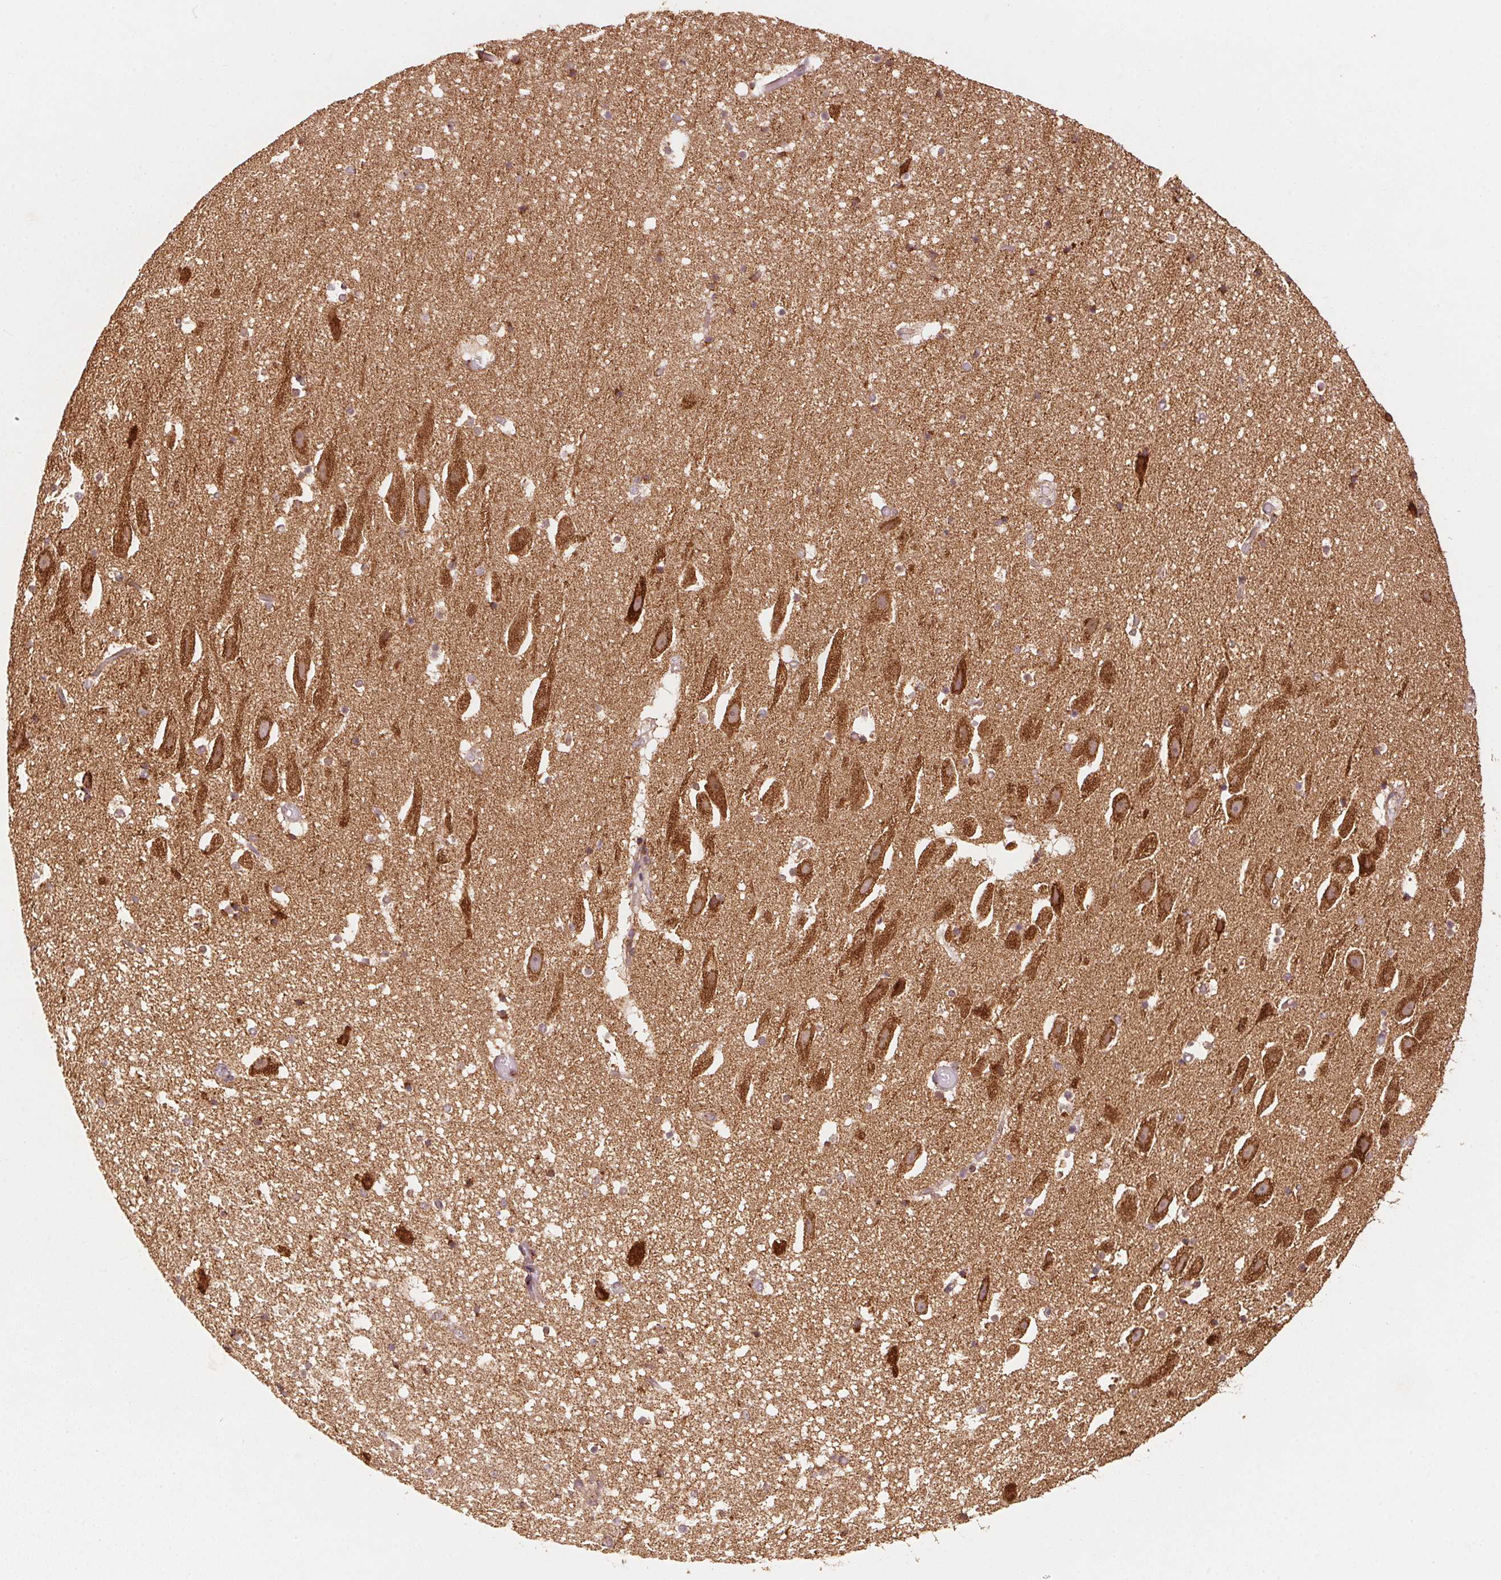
{"staining": {"intensity": "strong", "quantity": "25%-75%", "location": "cytoplasmic/membranous"}, "tissue": "hippocampus", "cell_type": "Glial cells", "image_type": "normal", "snomed": [{"axis": "morphology", "description": "Normal tissue, NOS"}, {"axis": "topography", "description": "Hippocampus"}], "caption": "High-magnification brightfield microscopy of unremarkable hippocampus stained with DAB (brown) and counterstained with hematoxylin (blue). glial cells exhibit strong cytoplasmic/membranous positivity is present in about25%-75% of cells.", "gene": "TOMM70", "patient": {"sex": "male", "age": 26}}